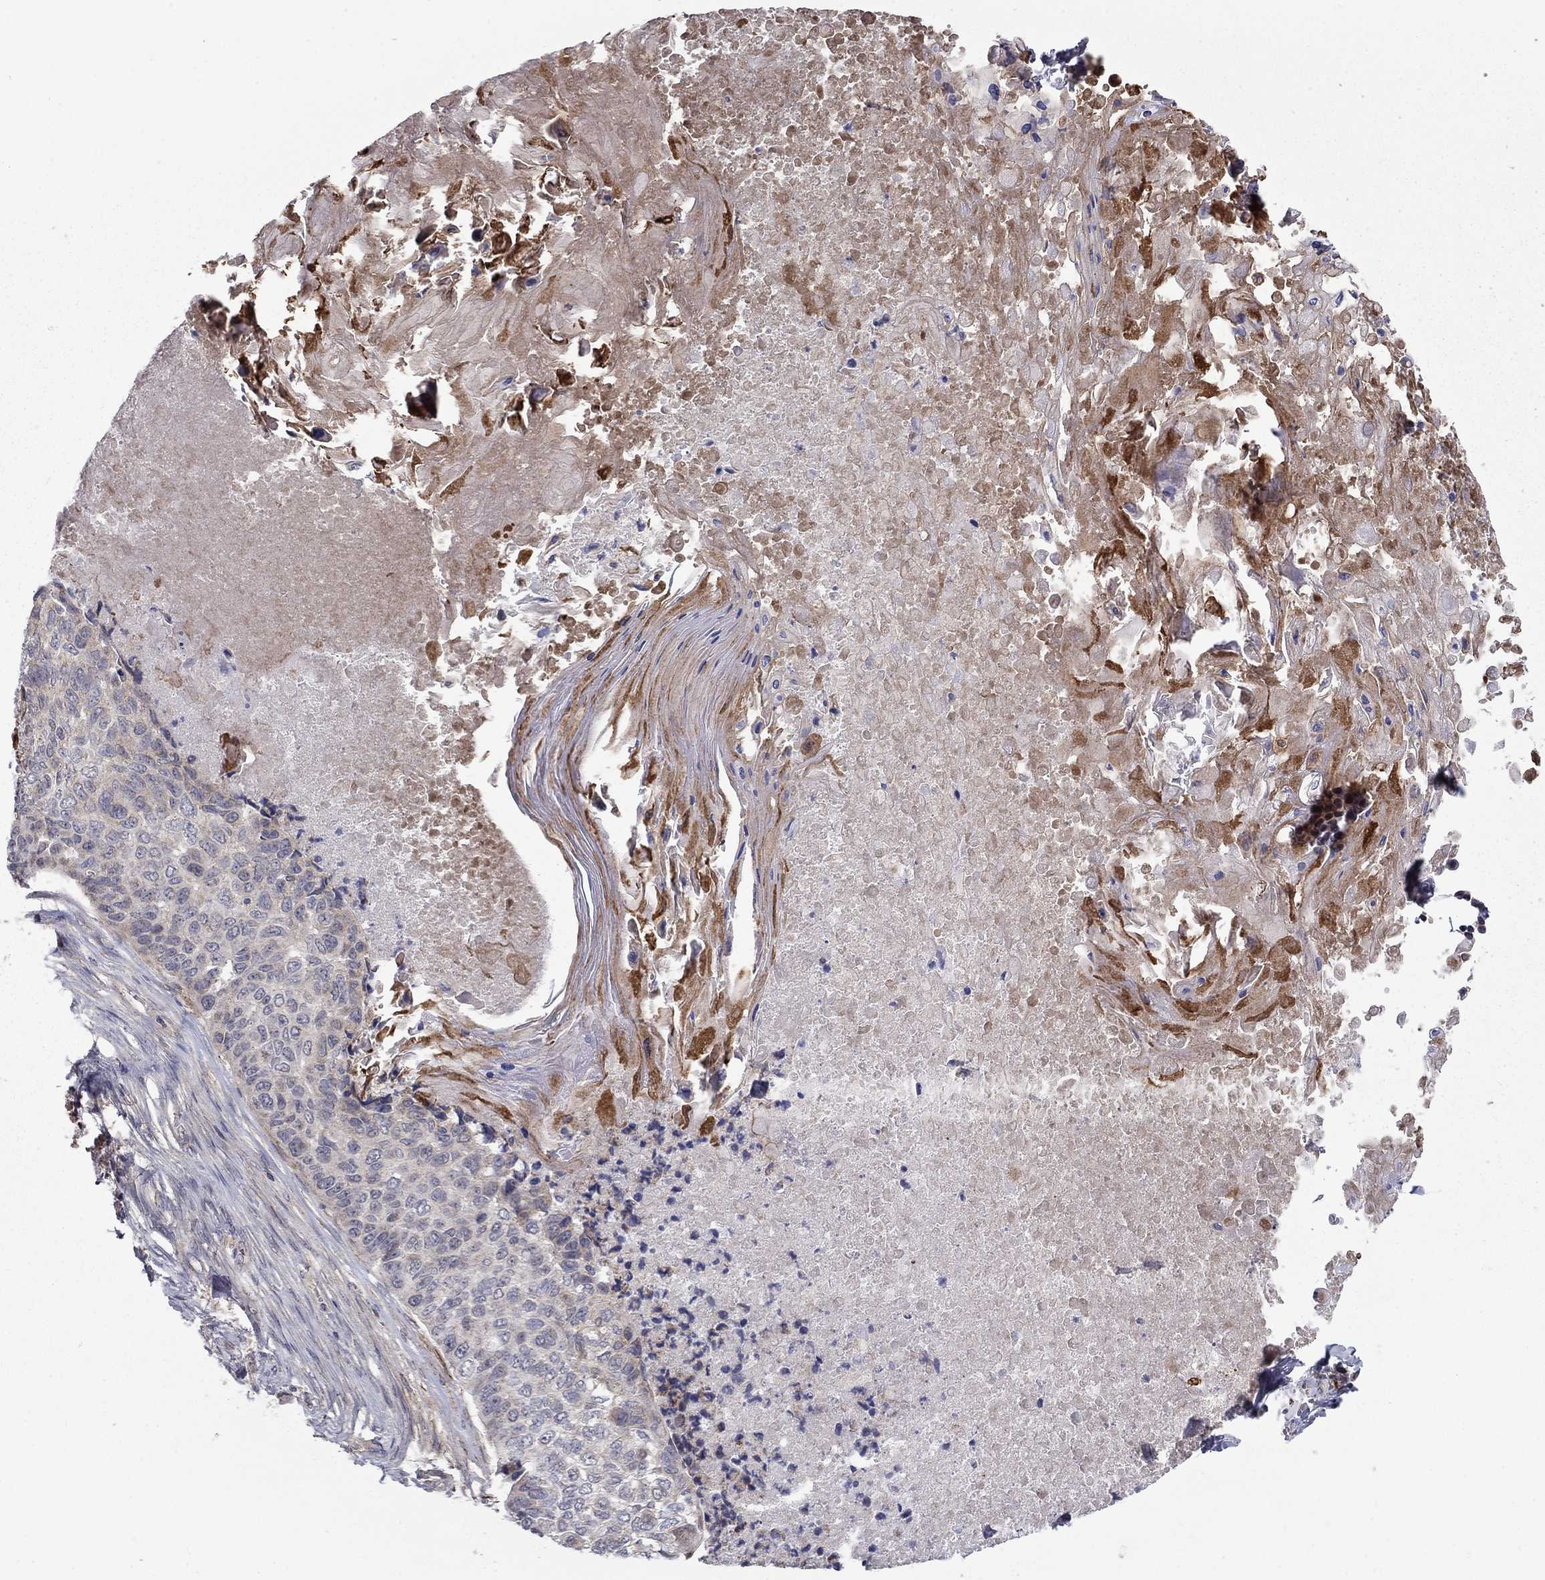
{"staining": {"intensity": "negative", "quantity": "none", "location": "none"}, "tissue": "lung cancer", "cell_type": "Tumor cells", "image_type": "cancer", "snomed": [{"axis": "morphology", "description": "Squamous cell carcinoma, NOS"}, {"axis": "topography", "description": "Lung"}], "caption": "High magnification brightfield microscopy of lung squamous cell carcinoma stained with DAB (3,3'-diaminobenzidine) (brown) and counterstained with hematoxylin (blue): tumor cells show no significant positivity. (Stains: DAB (3,3'-diaminobenzidine) IHC with hematoxylin counter stain, Microscopy: brightfield microscopy at high magnification).", "gene": "DOP1B", "patient": {"sex": "male", "age": 69}}